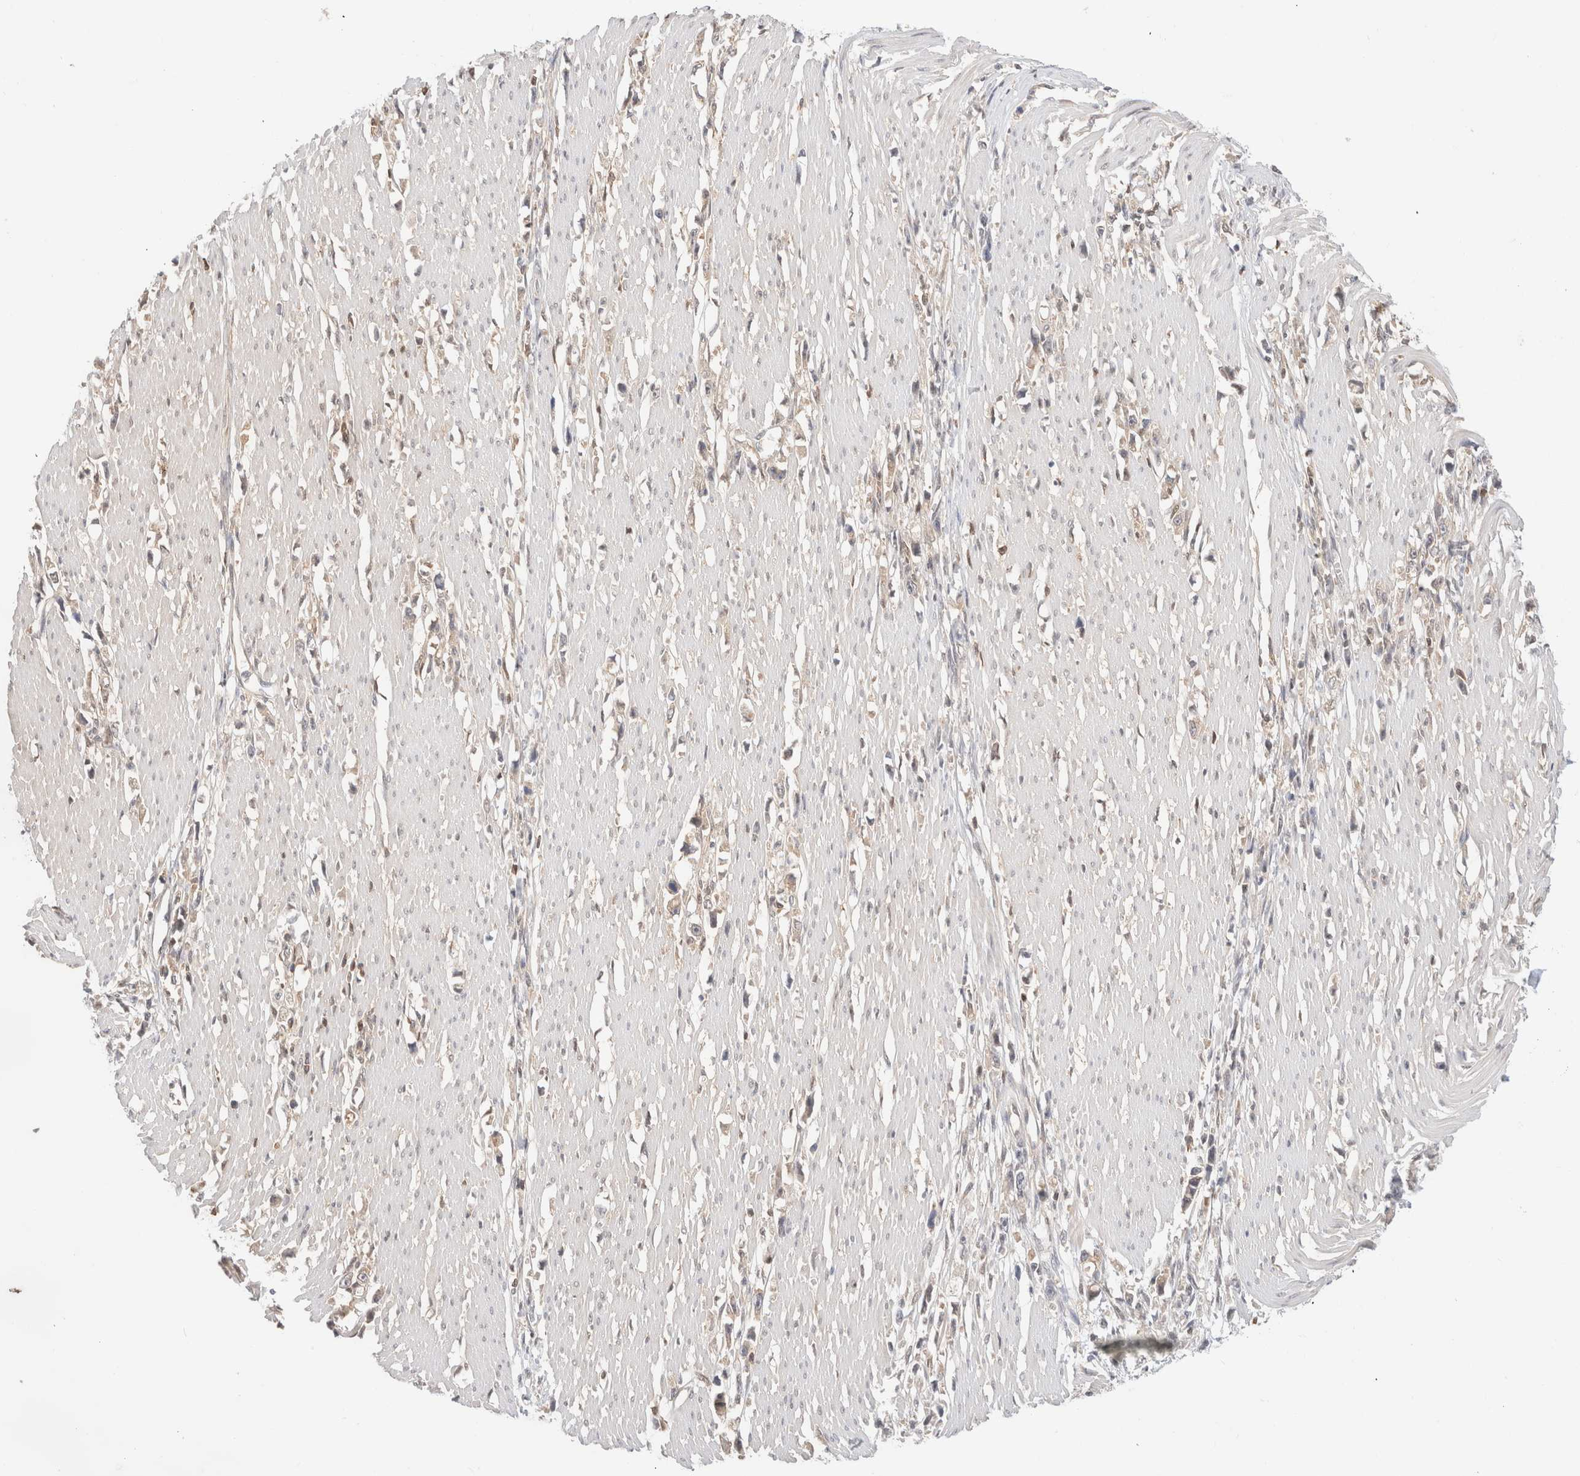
{"staining": {"intensity": "negative", "quantity": "none", "location": "none"}, "tissue": "stomach cancer", "cell_type": "Tumor cells", "image_type": "cancer", "snomed": [{"axis": "morphology", "description": "Adenocarcinoma, NOS"}, {"axis": "topography", "description": "Stomach"}], "caption": "There is no significant expression in tumor cells of stomach adenocarcinoma.", "gene": "C17orf97", "patient": {"sex": "female", "age": 59}}